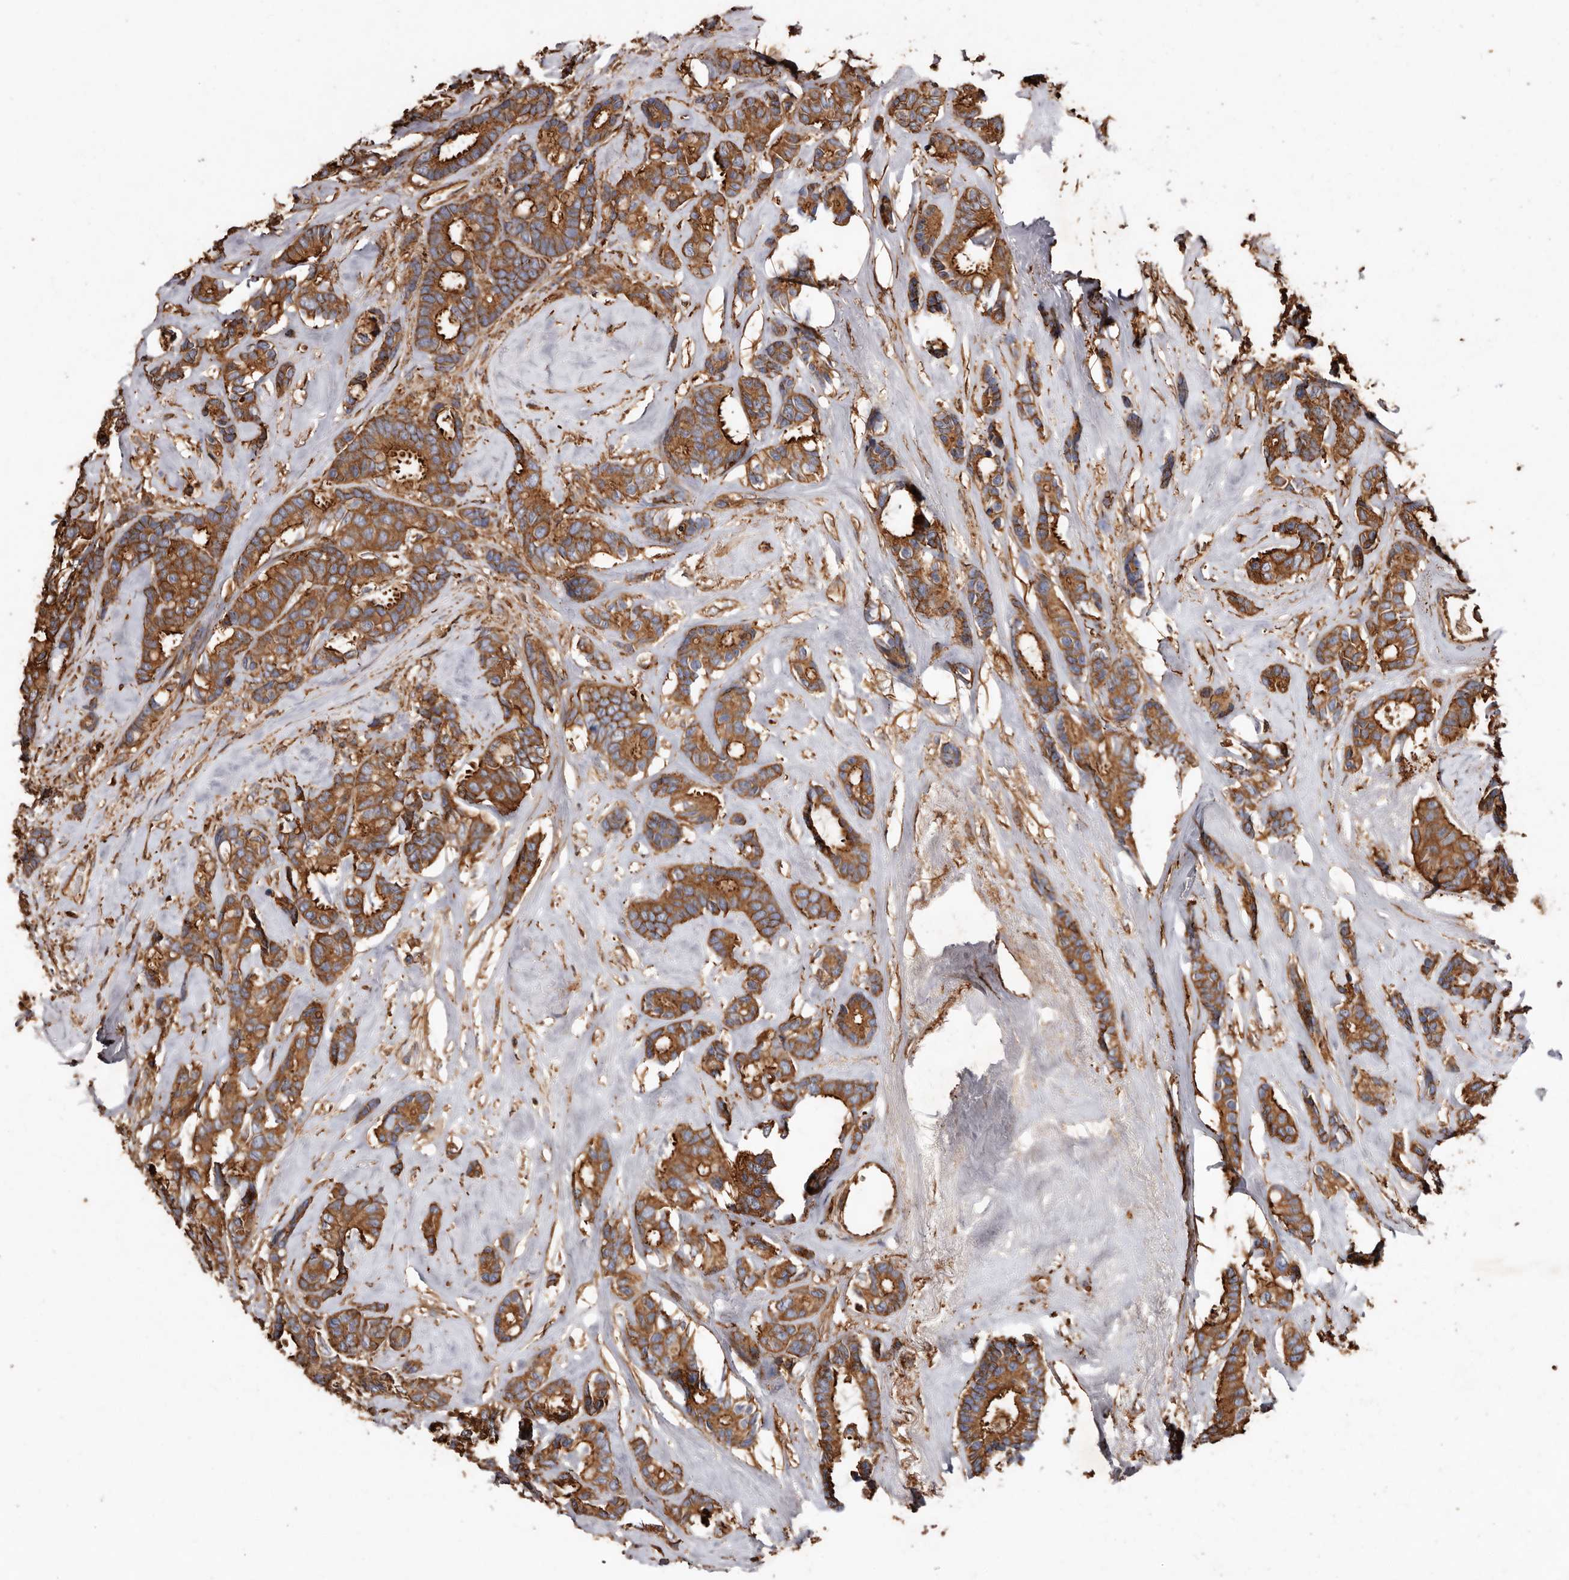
{"staining": {"intensity": "strong", "quantity": ">75%", "location": "cytoplasmic/membranous"}, "tissue": "breast cancer", "cell_type": "Tumor cells", "image_type": "cancer", "snomed": [{"axis": "morphology", "description": "Duct carcinoma"}, {"axis": "topography", "description": "Breast"}], "caption": "An image of invasive ductal carcinoma (breast) stained for a protein exhibits strong cytoplasmic/membranous brown staining in tumor cells.", "gene": "COQ8B", "patient": {"sex": "female", "age": 87}}